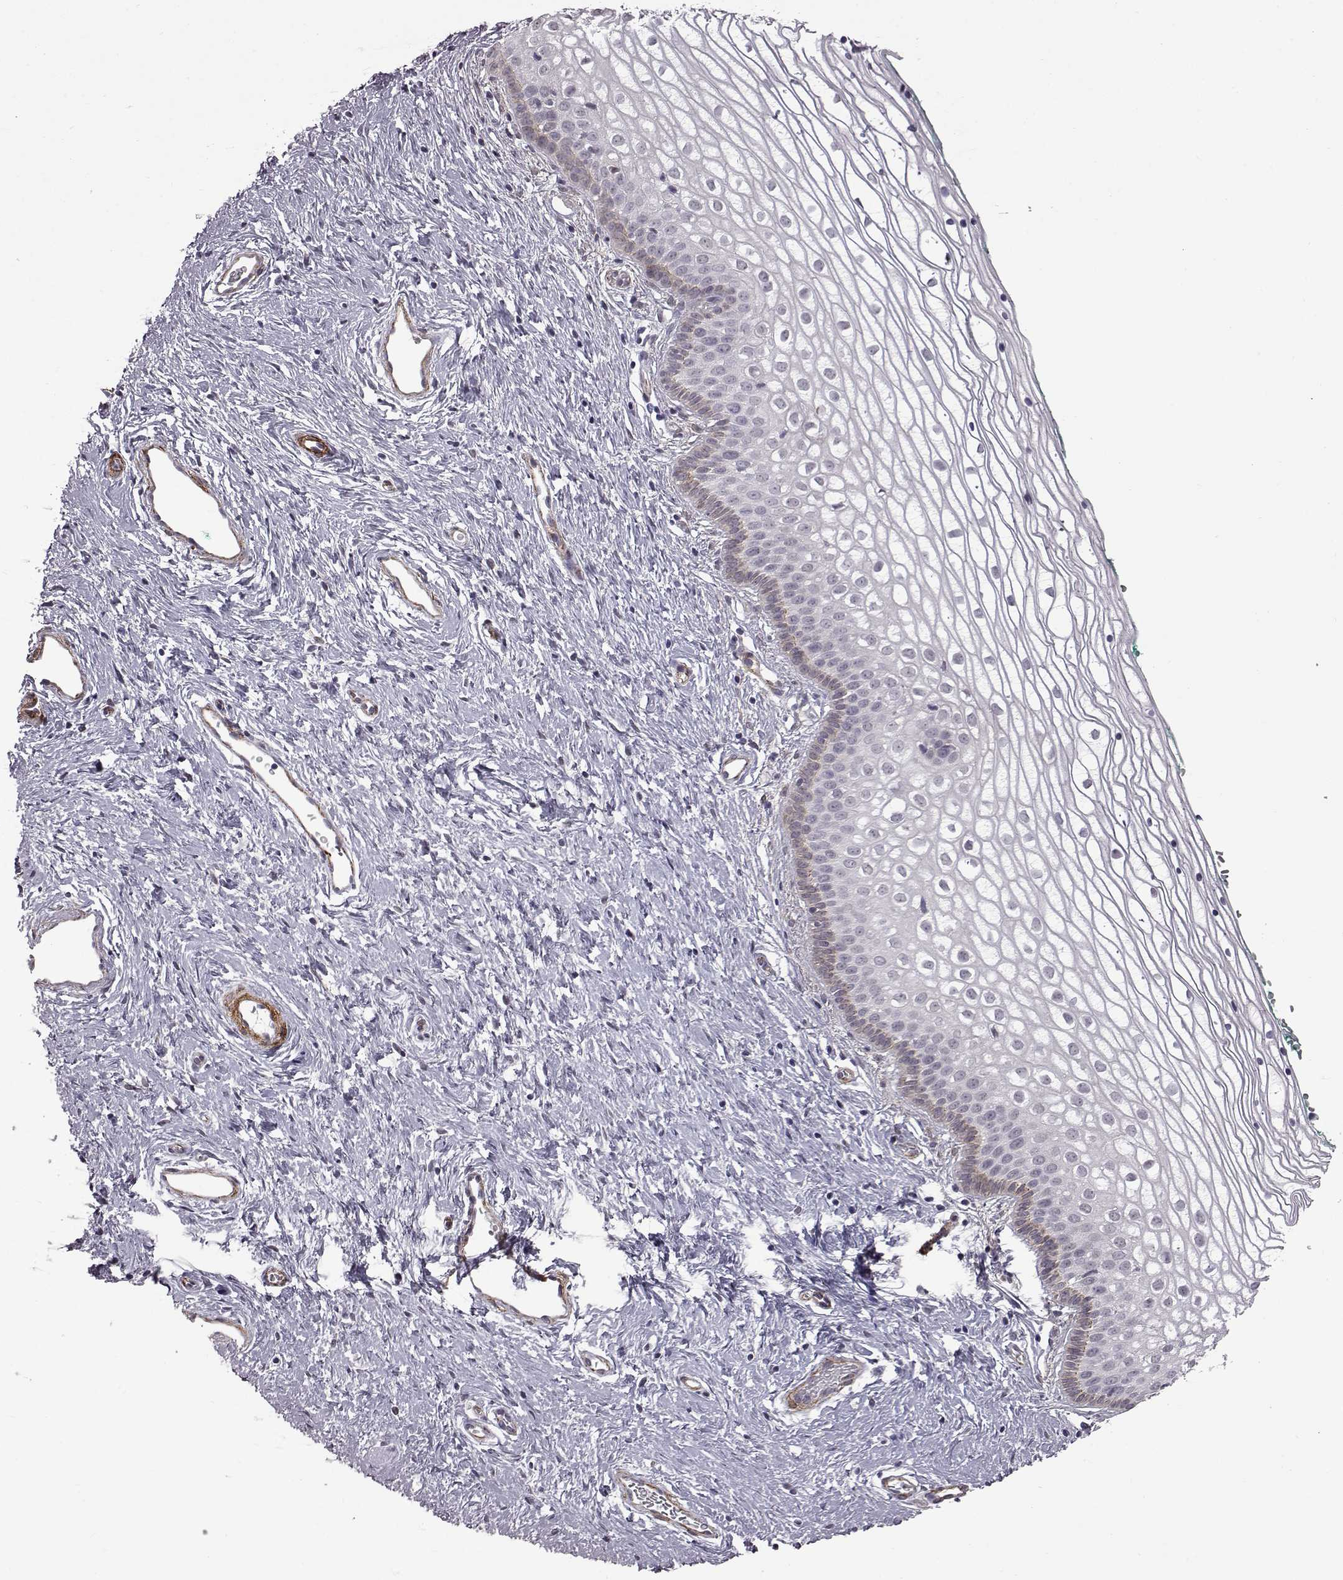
{"staining": {"intensity": "moderate", "quantity": "<25%", "location": "cytoplasmic/membranous"}, "tissue": "vagina", "cell_type": "Squamous epithelial cells", "image_type": "normal", "snomed": [{"axis": "morphology", "description": "Normal tissue, NOS"}, {"axis": "topography", "description": "Vagina"}], "caption": "The photomicrograph demonstrates a brown stain indicating the presence of a protein in the cytoplasmic/membranous of squamous epithelial cells in vagina.", "gene": "SYNPO2", "patient": {"sex": "female", "age": 36}}